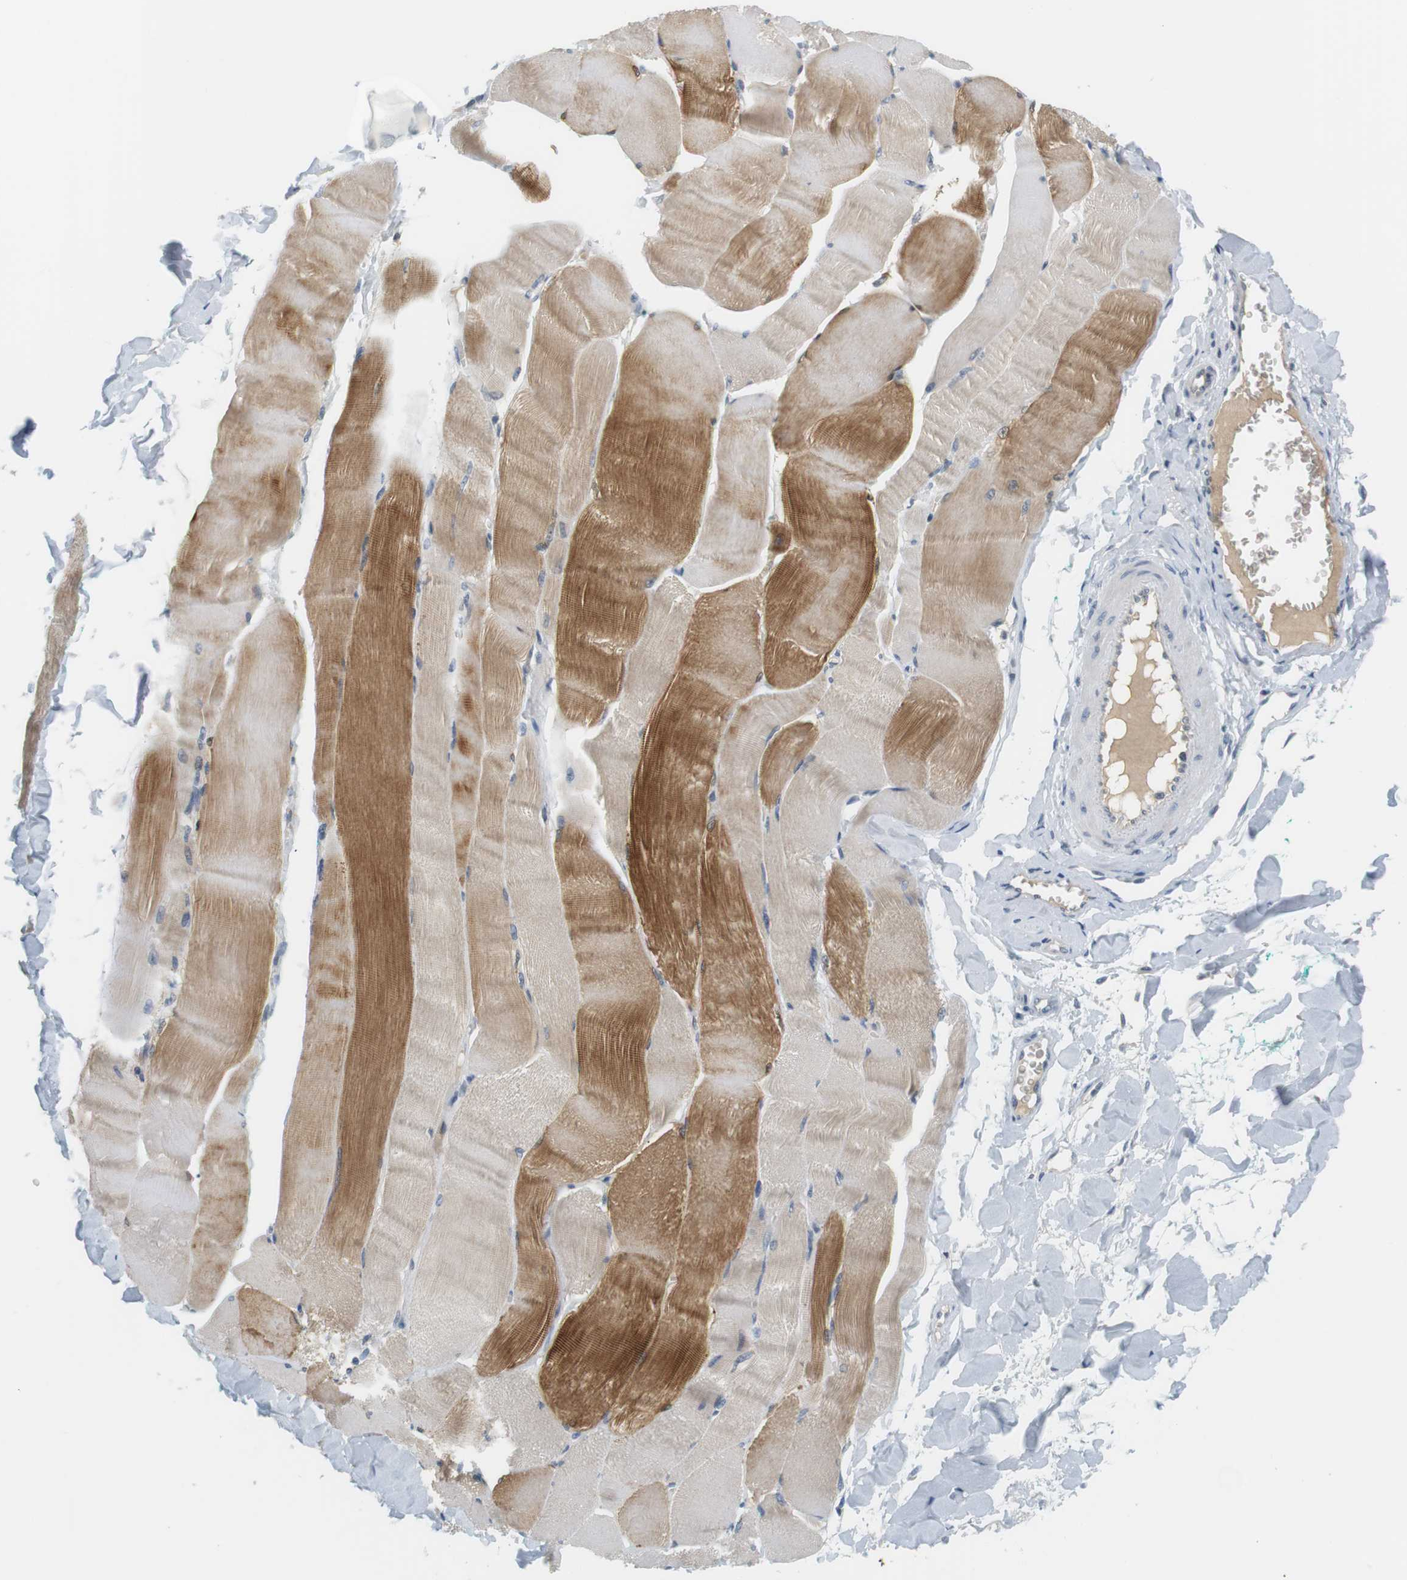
{"staining": {"intensity": "moderate", "quantity": "25%-75%", "location": "cytoplasmic/membranous"}, "tissue": "skeletal muscle", "cell_type": "Myocytes", "image_type": "normal", "snomed": [{"axis": "morphology", "description": "Normal tissue, NOS"}, {"axis": "morphology", "description": "Squamous cell carcinoma, NOS"}, {"axis": "topography", "description": "Skeletal muscle"}], "caption": "Brown immunohistochemical staining in normal skeletal muscle exhibits moderate cytoplasmic/membranous staining in approximately 25%-75% of myocytes. Immunohistochemistry (ihc) stains the protein in brown and the nuclei are stained blue.", "gene": "WNT7A", "patient": {"sex": "male", "age": 51}}